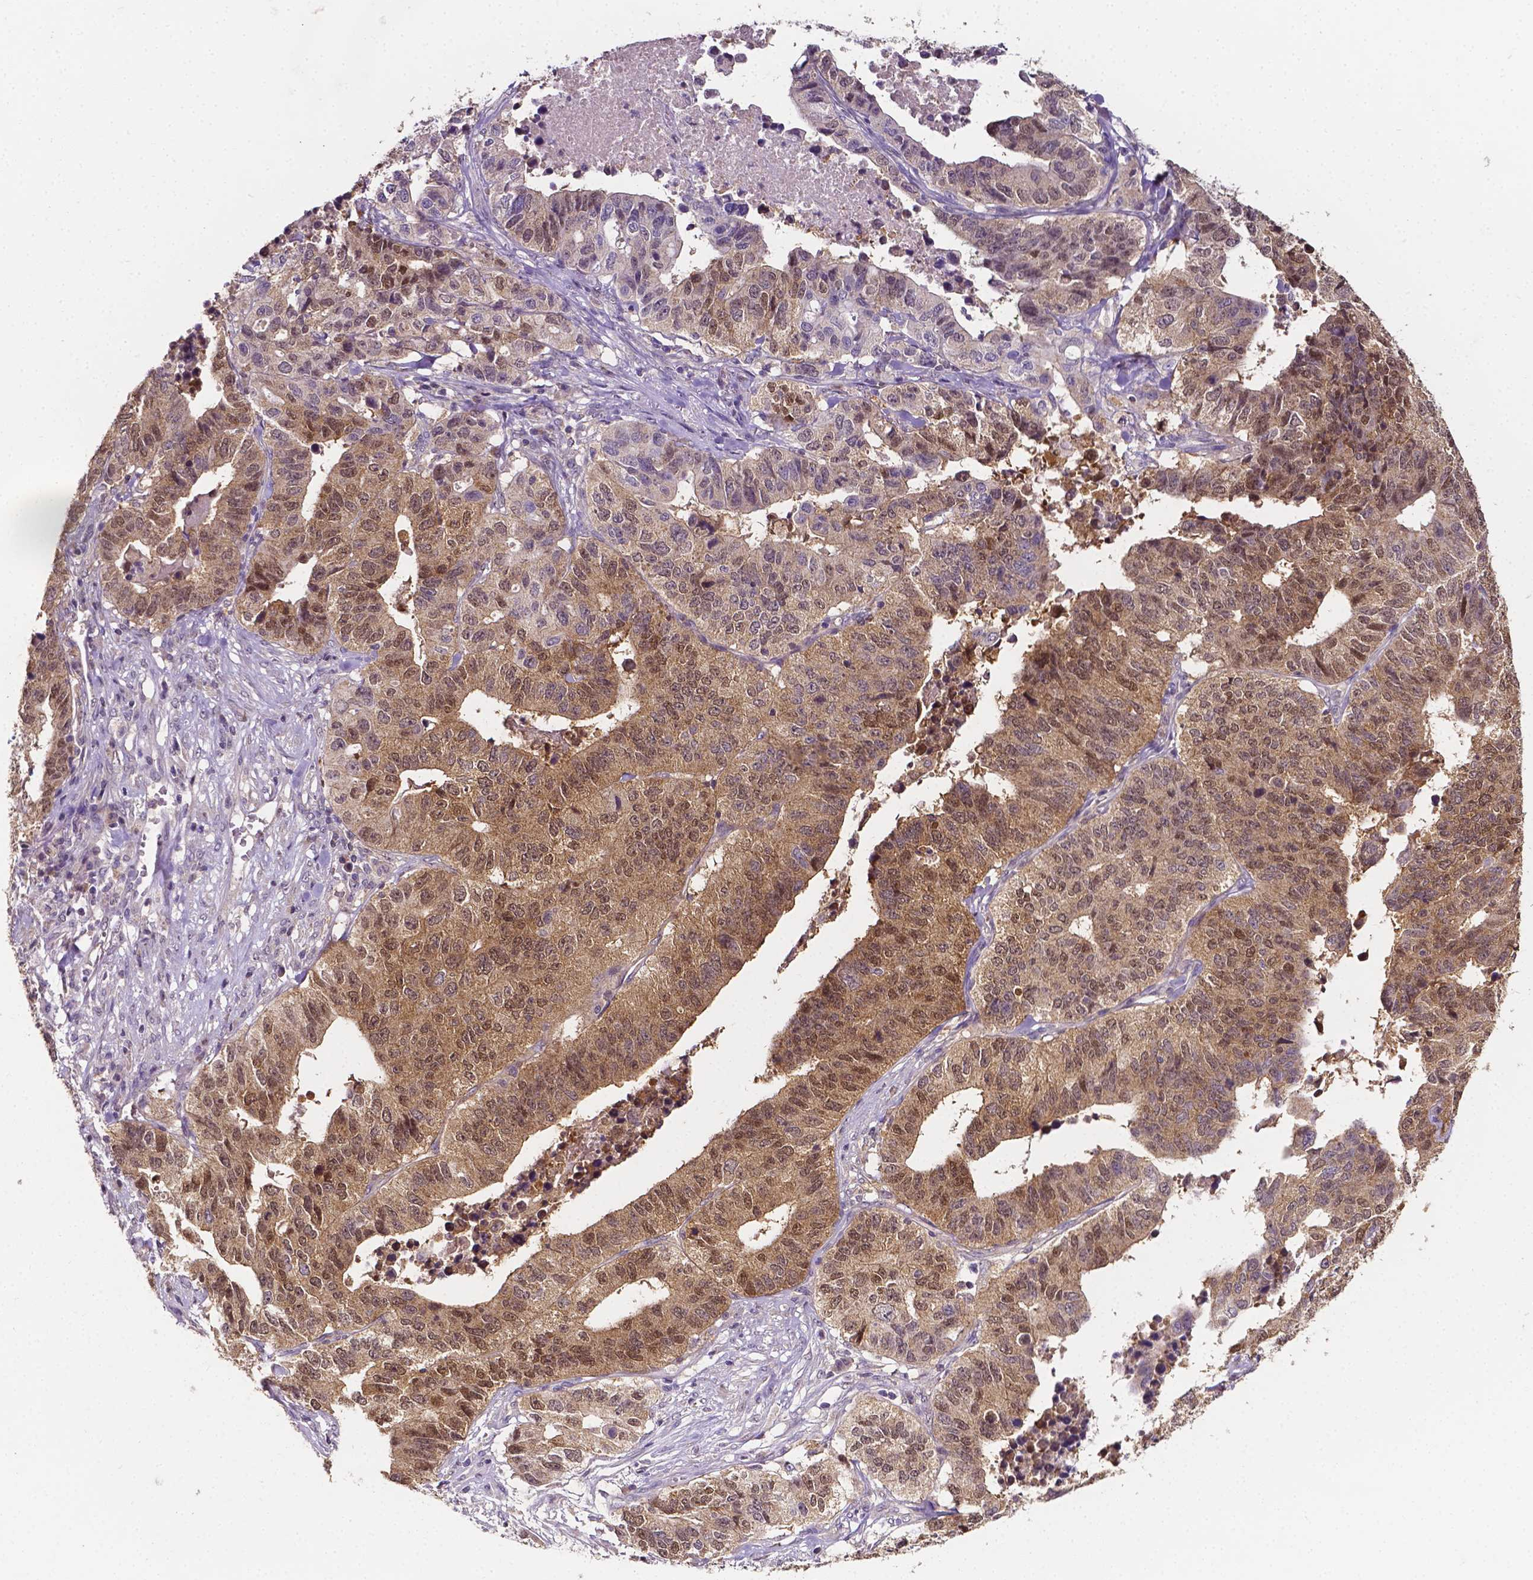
{"staining": {"intensity": "weak", "quantity": ">75%", "location": "cytoplasmic/membranous"}, "tissue": "stomach cancer", "cell_type": "Tumor cells", "image_type": "cancer", "snomed": [{"axis": "morphology", "description": "Adenocarcinoma, NOS"}, {"axis": "topography", "description": "Stomach, upper"}], "caption": "DAB immunohistochemical staining of human stomach adenocarcinoma demonstrates weak cytoplasmic/membranous protein positivity in about >75% of tumor cells.", "gene": "PSAT1", "patient": {"sex": "female", "age": 67}}